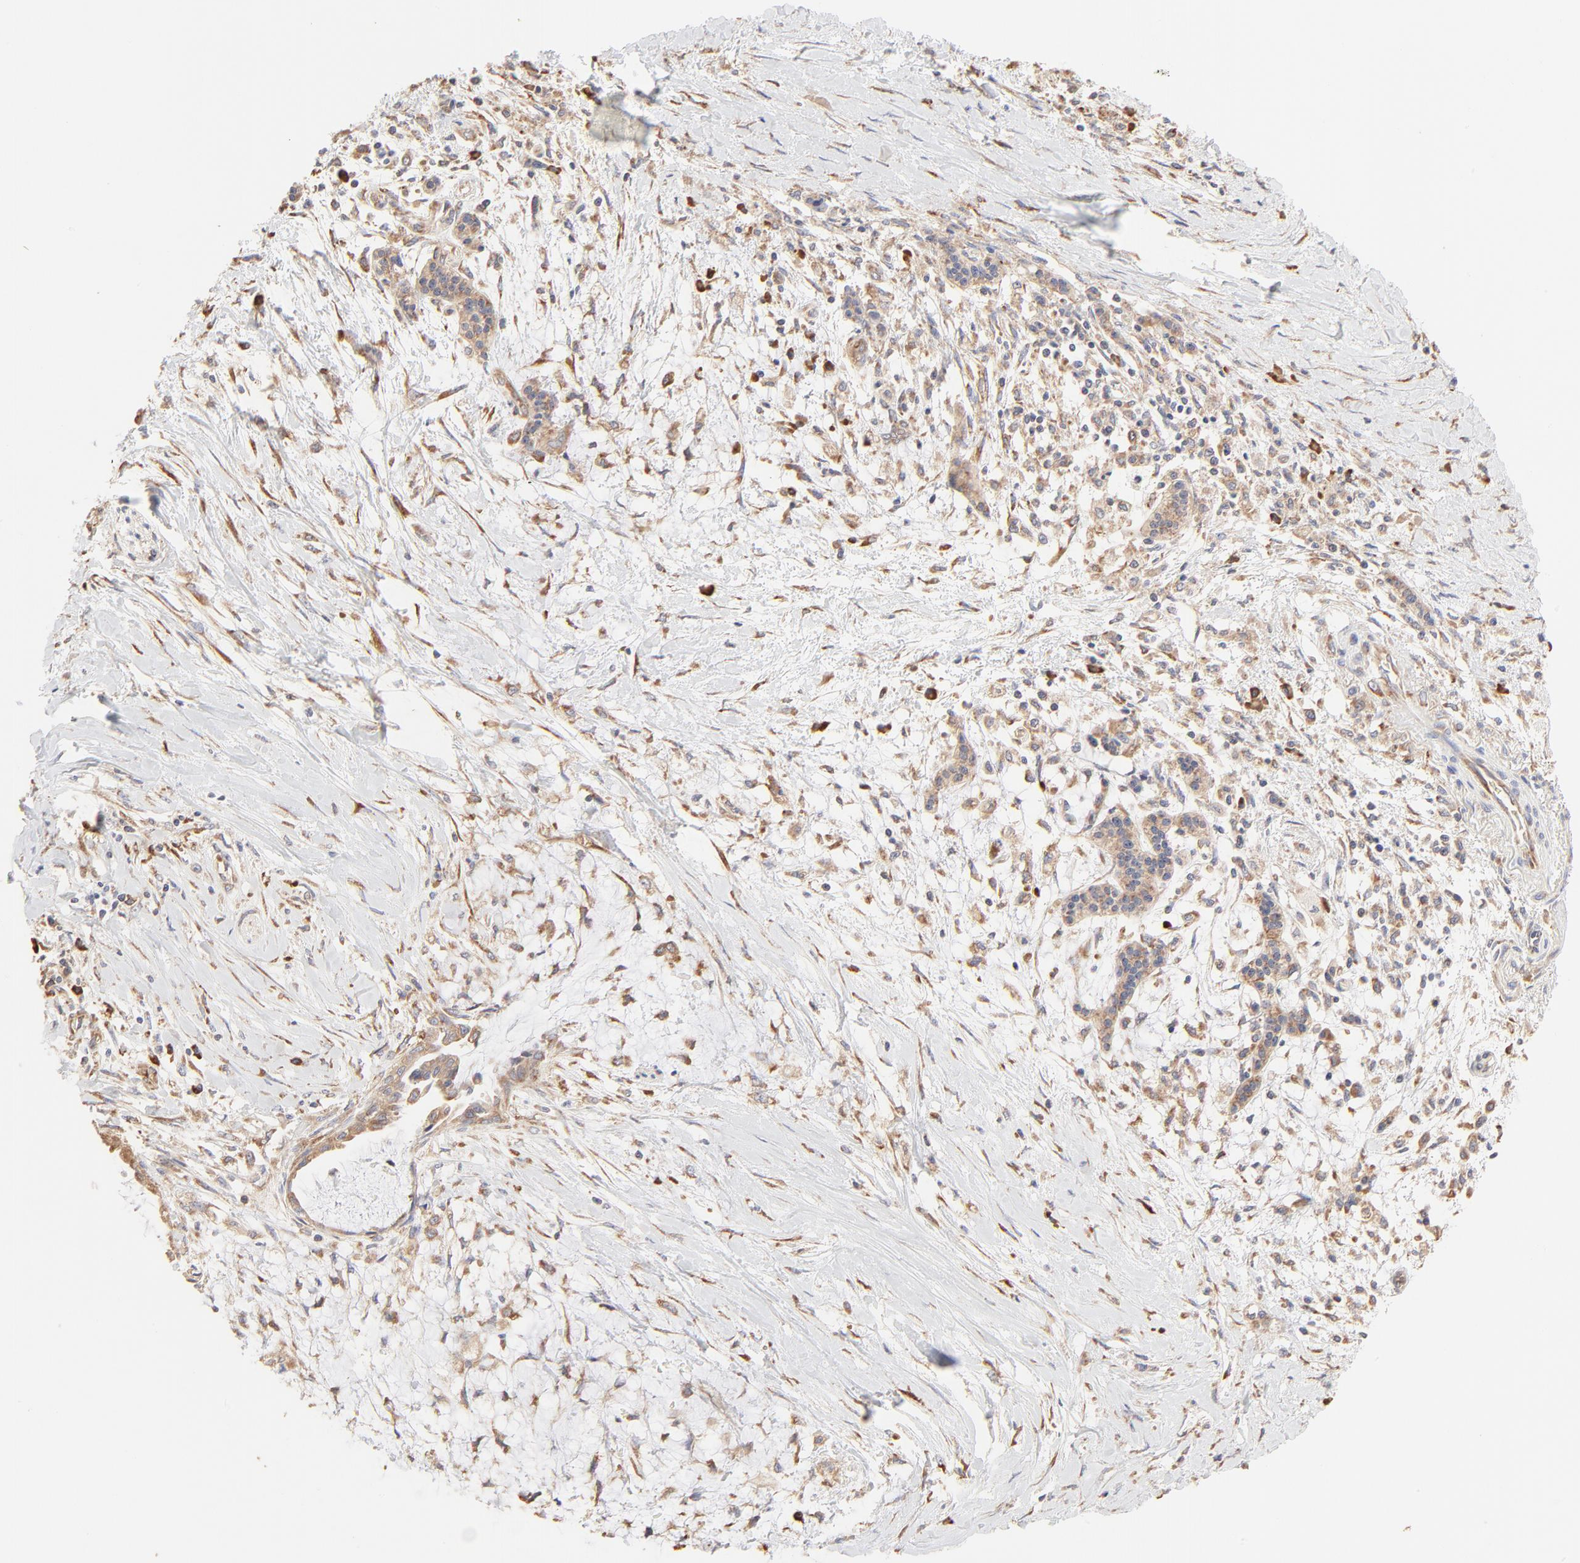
{"staining": {"intensity": "weak", "quantity": ">75%", "location": "cytoplasmic/membranous"}, "tissue": "pancreatic cancer", "cell_type": "Tumor cells", "image_type": "cancer", "snomed": [{"axis": "morphology", "description": "Adenocarcinoma, NOS"}, {"axis": "topography", "description": "Pancreas"}], "caption": "High-magnification brightfield microscopy of pancreatic adenocarcinoma stained with DAB (brown) and counterstained with hematoxylin (blue). tumor cells exhibit weak cytoplasmic/membranous staining is seen in approximately>75% of cells. The staining was performed using DAB to visualize the protein expression in brown, while the nuclei were stained in blue with hematoxylin (Magnification: 20x).", "gene": "RPS20", "patient": {"sex": "female", "age": 64}}